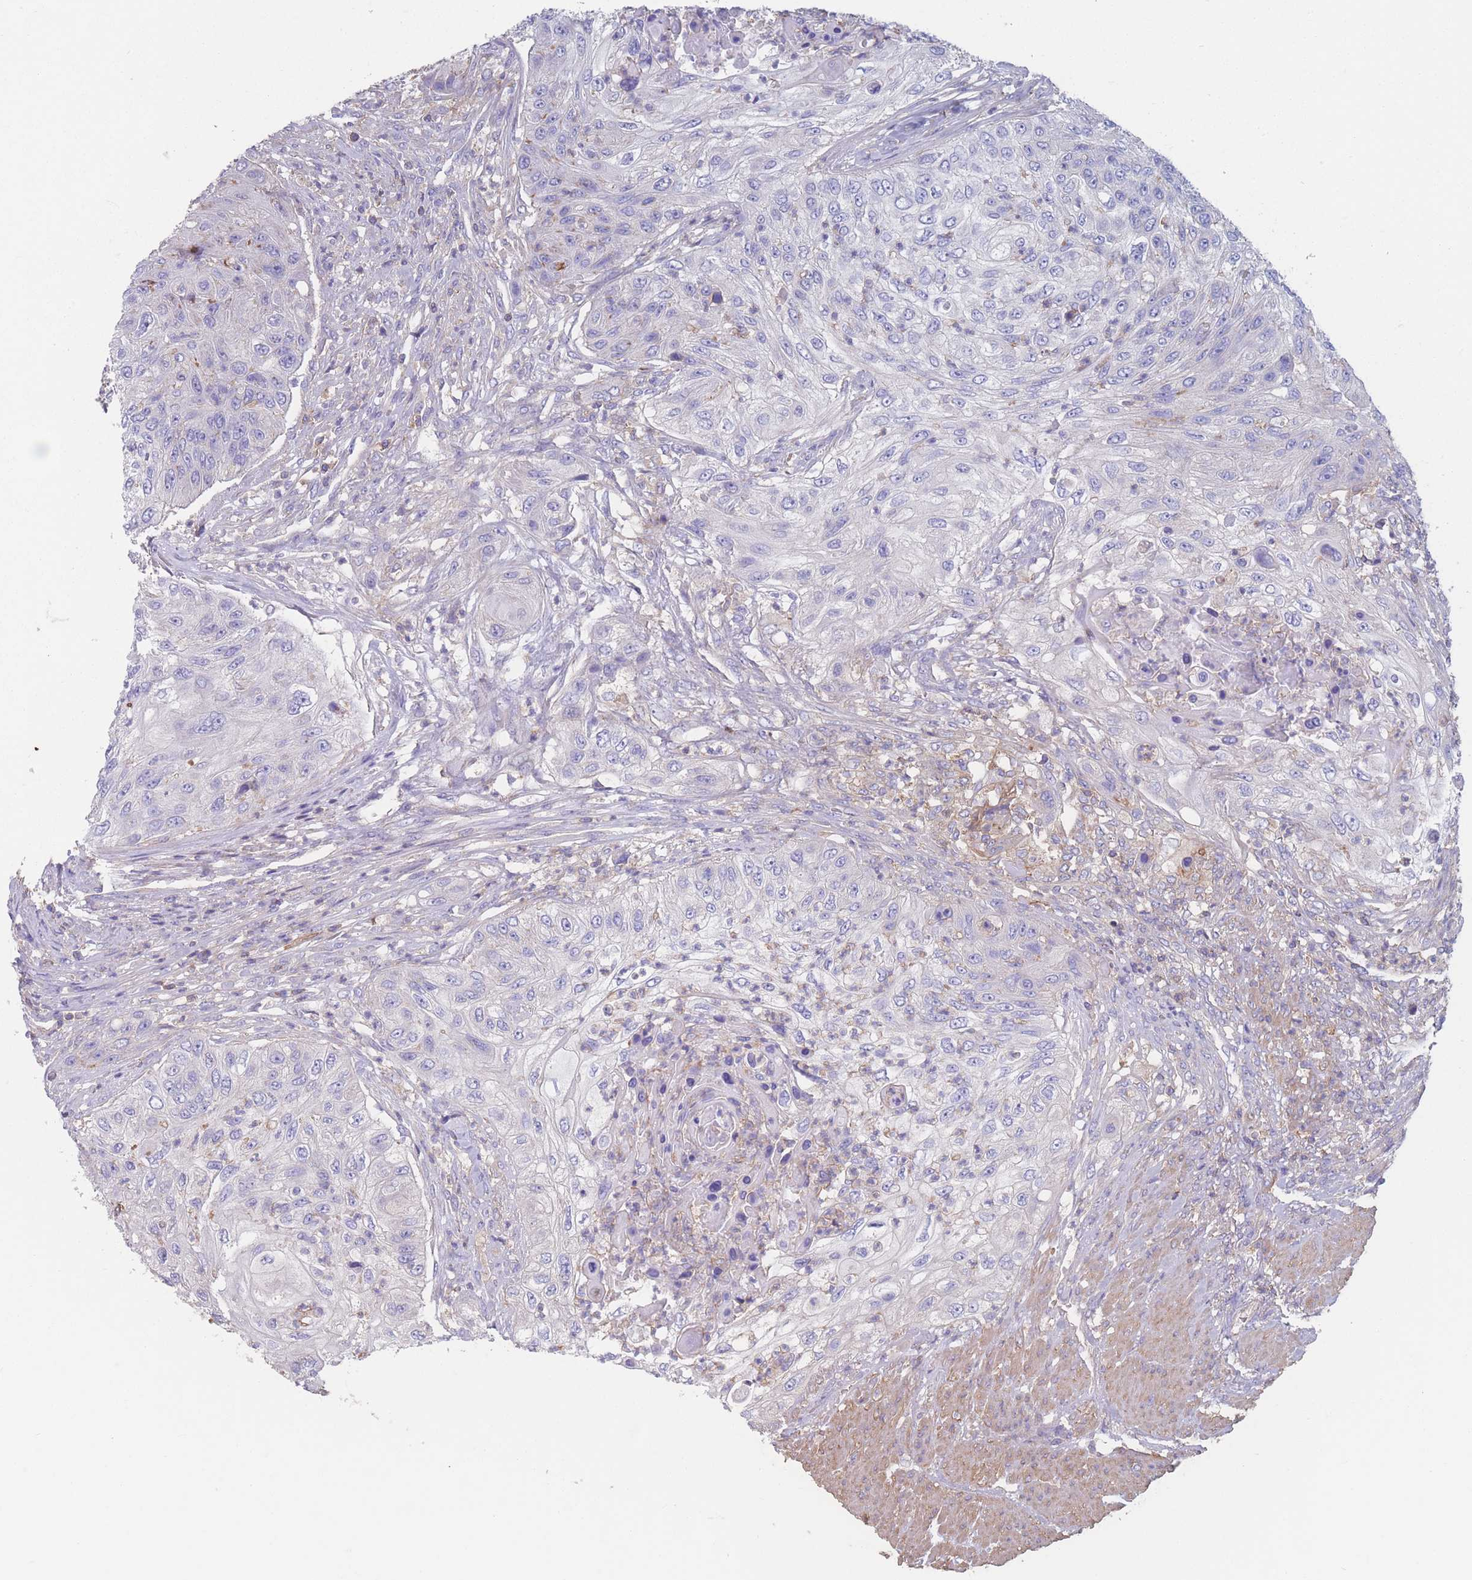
{"staining": {"intensity": "negative", "quantity": "none", "location": "none"}, "tissue": "urothelial cancer", "cell_type": "Tumor cells", "image_type": "cancer", "snomed": [{"axis": "morphology", "description": "Urothelial carcinoma, High grade"}, {"axis": "topography", "description": "Urinary bladder"}], "caption": "Urothelial carcinoma (high-grade) was stained to show a protein in brown. There is no significant positivity in tumor cells.", "gene": "ADH1A", "patient": {"sex": "female", "age": 60}}